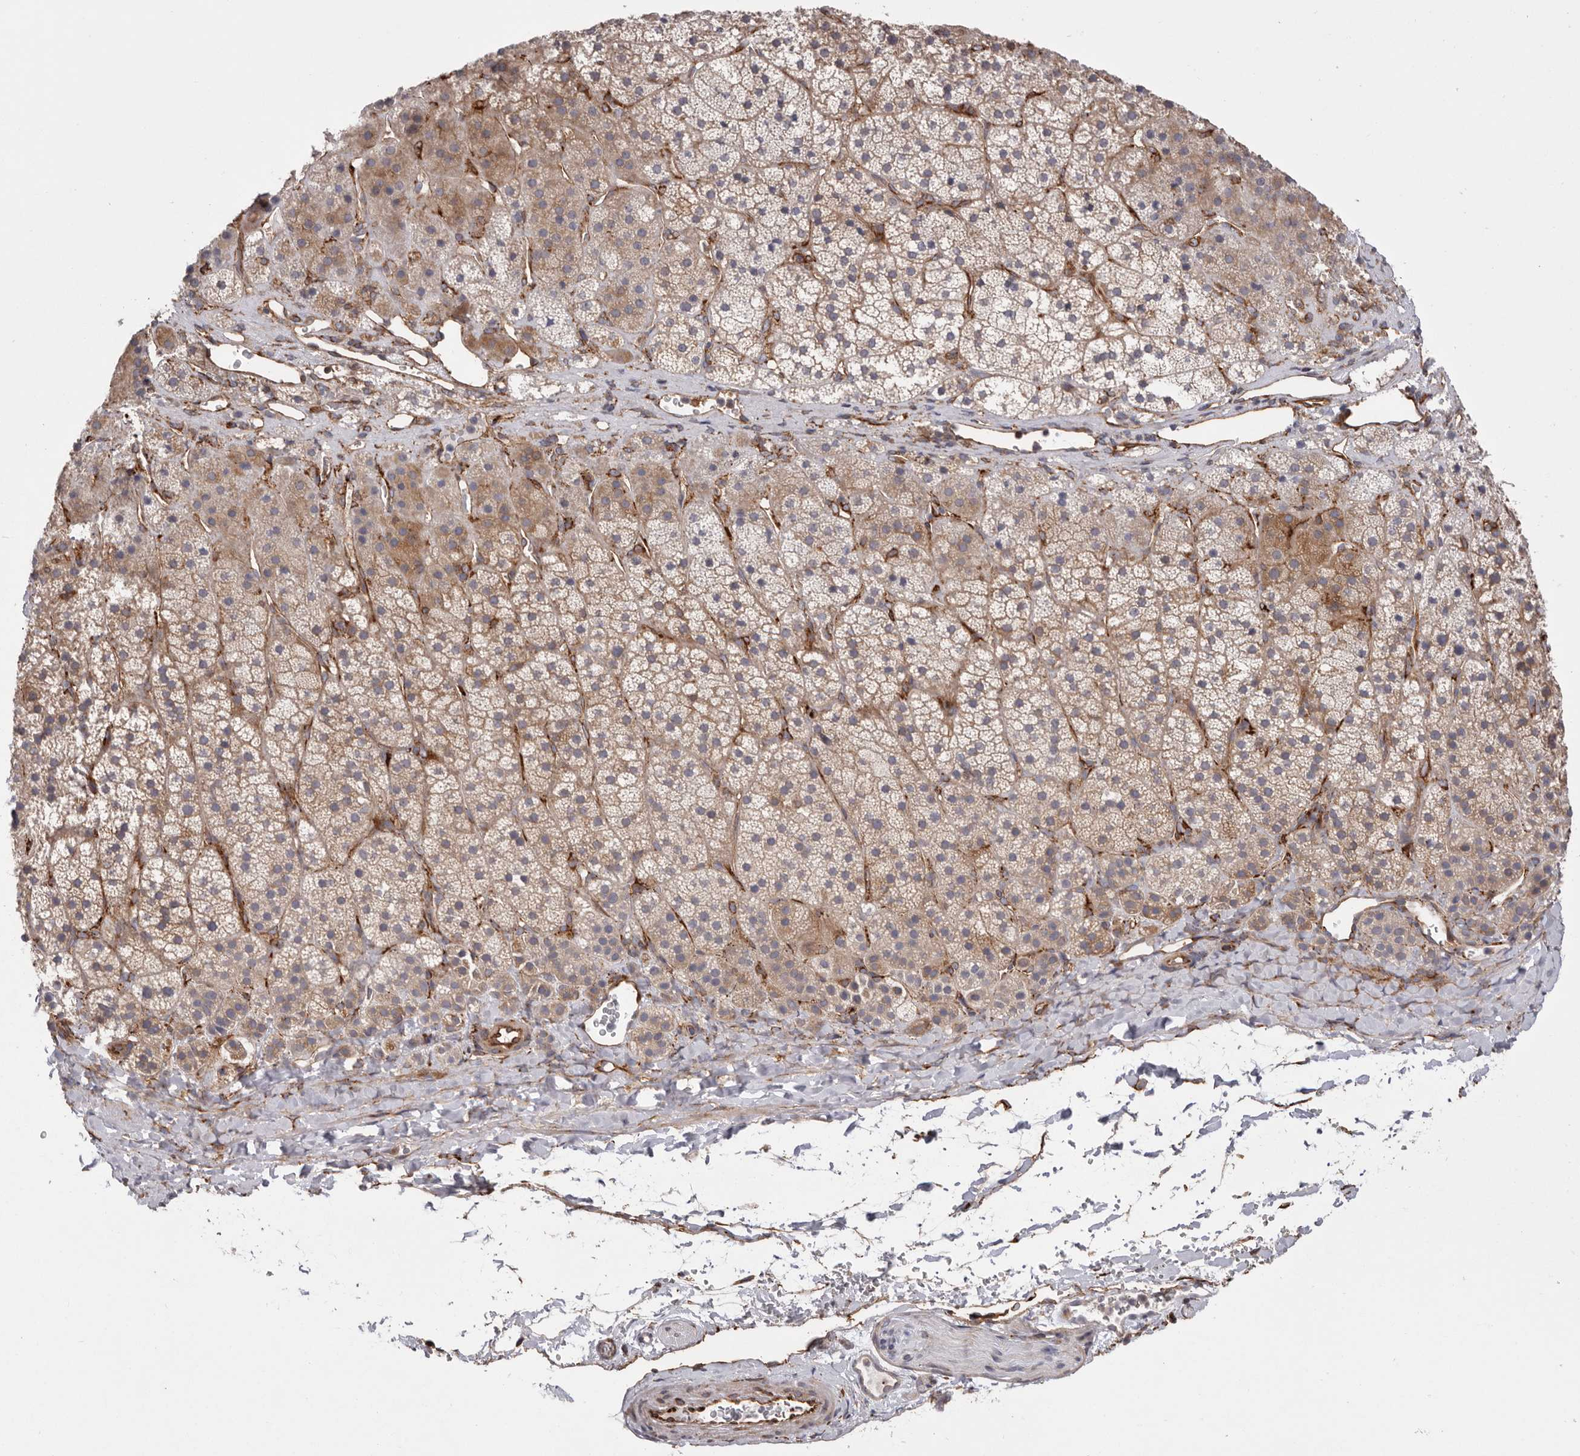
{"staining": {"intensity": "moderate", "quantity": ">75%", "location": "cytoplasmic/membranous"}, "tissue": "adrenal gland", "cell_type": "Glandular cells", "image_type": "normal", "snomed": [{"axis": "morphology", "description": "Normal tissue, NOS"}, {"axis": "topography", "description": "Adrenal gland"}], "caption": "Moderate cytoplasmic/membranous expression is present in about >75% of glandular cells in unremarkable adrenal gland. (DAB (3,3'-diaminobenzidine) IHC, brown staining for protein, blue staining for nuclei).", "gene": "WDTC1", "patient": {"sex": "female", "age": 44}}